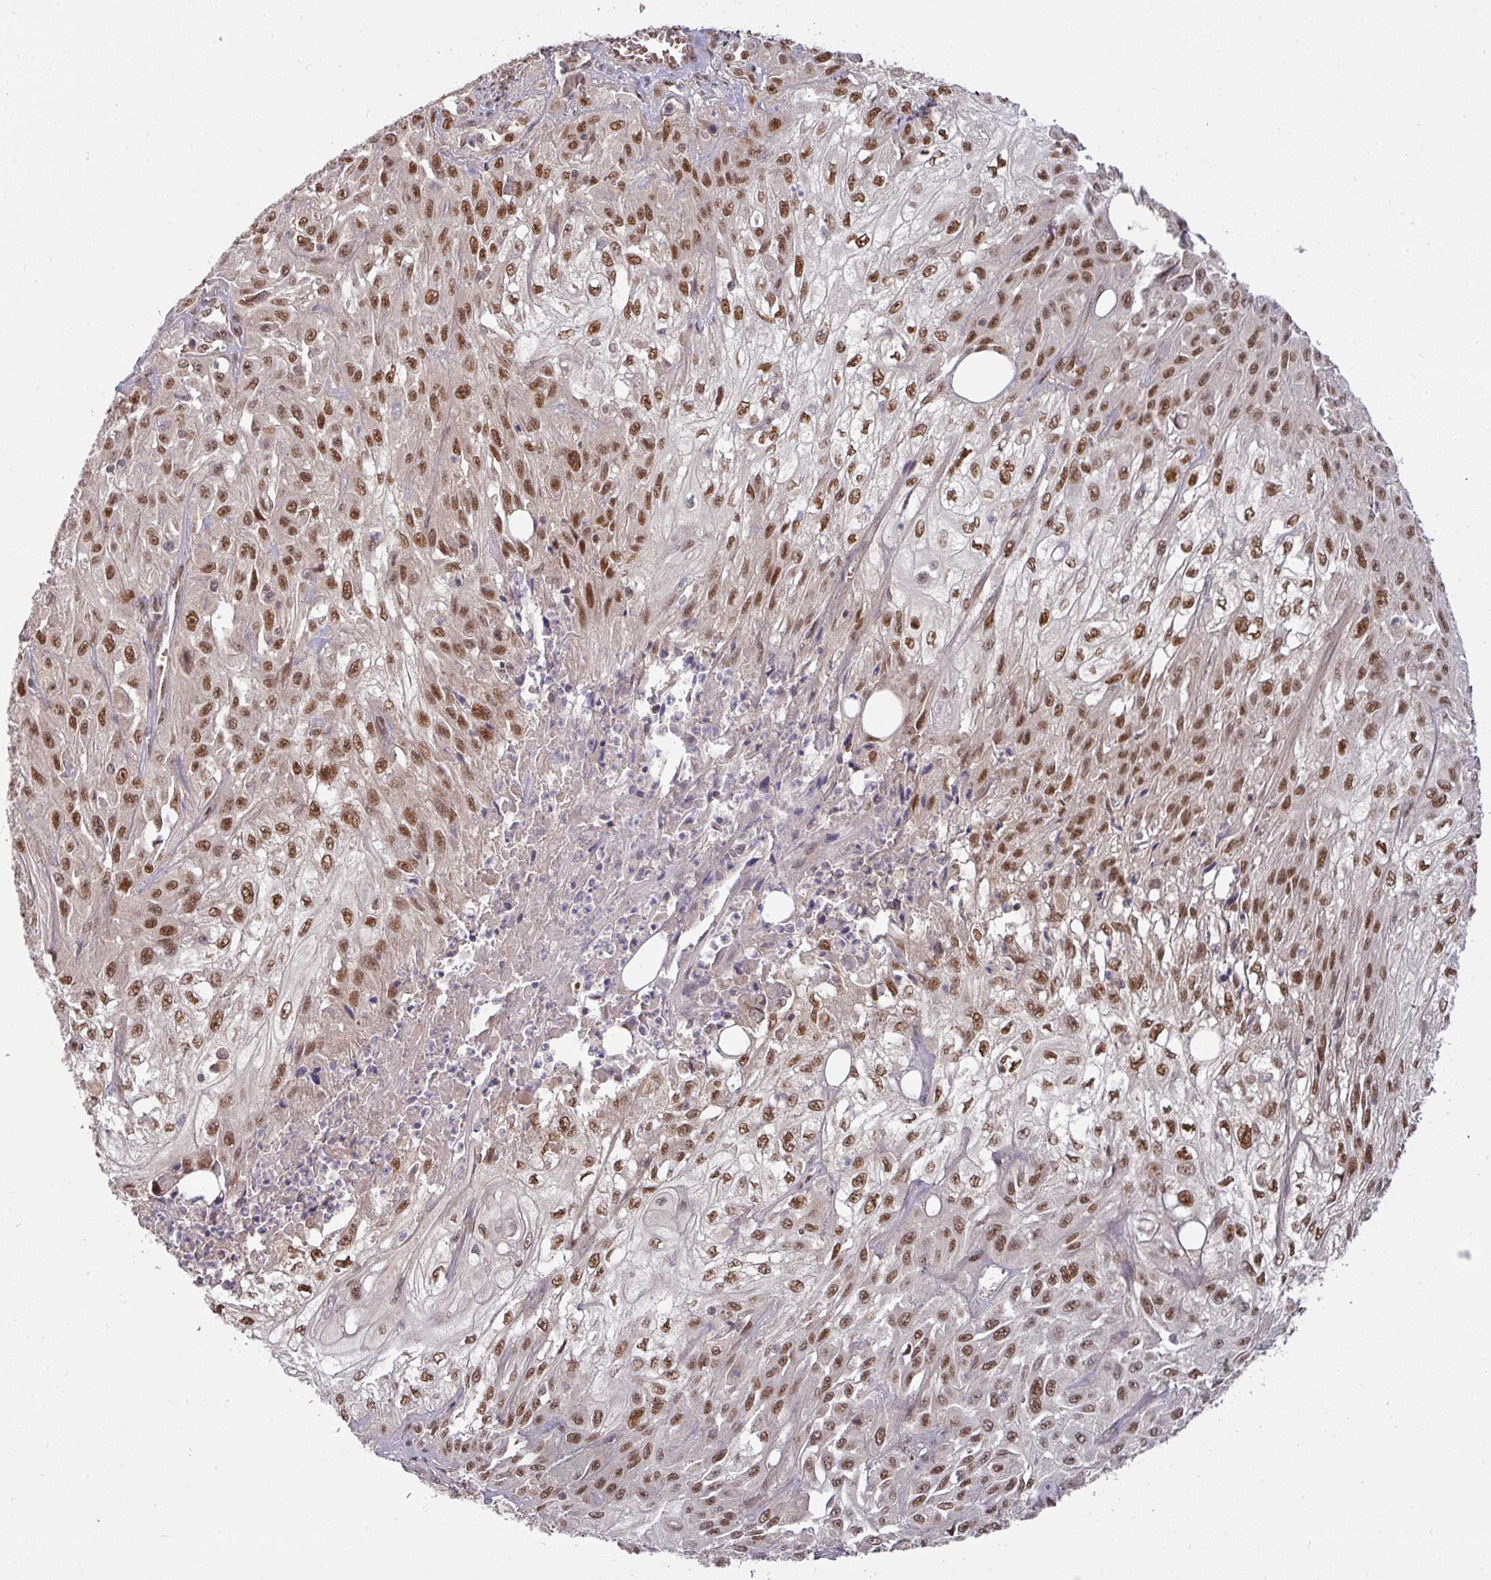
{"staining": {"intensity": "moderate", "quantity": ">75%", "location": "nuclear"}, "tissue": "skin cancer", "cell_type": "Tumor cells", "image_type": "cancer", "snomed": [{"axis": "morphology", "description": "Squamous cell carcinoma, NOS"}, {"axis": "morphology", "description": "Squamous cell carcinoma, metastatic, NOS"}, {"axis": "topography", "description": "Skin"}, {"axis": "topography", "description": "Lymph node"}], "caption": "Protein staining by IHC exhibits moderate nuclear positivity in about >75% of tumor cells in skin squamous cell carcinoma.", "gene": "CIC", "patient": {"sex": "male", "age": 75}}